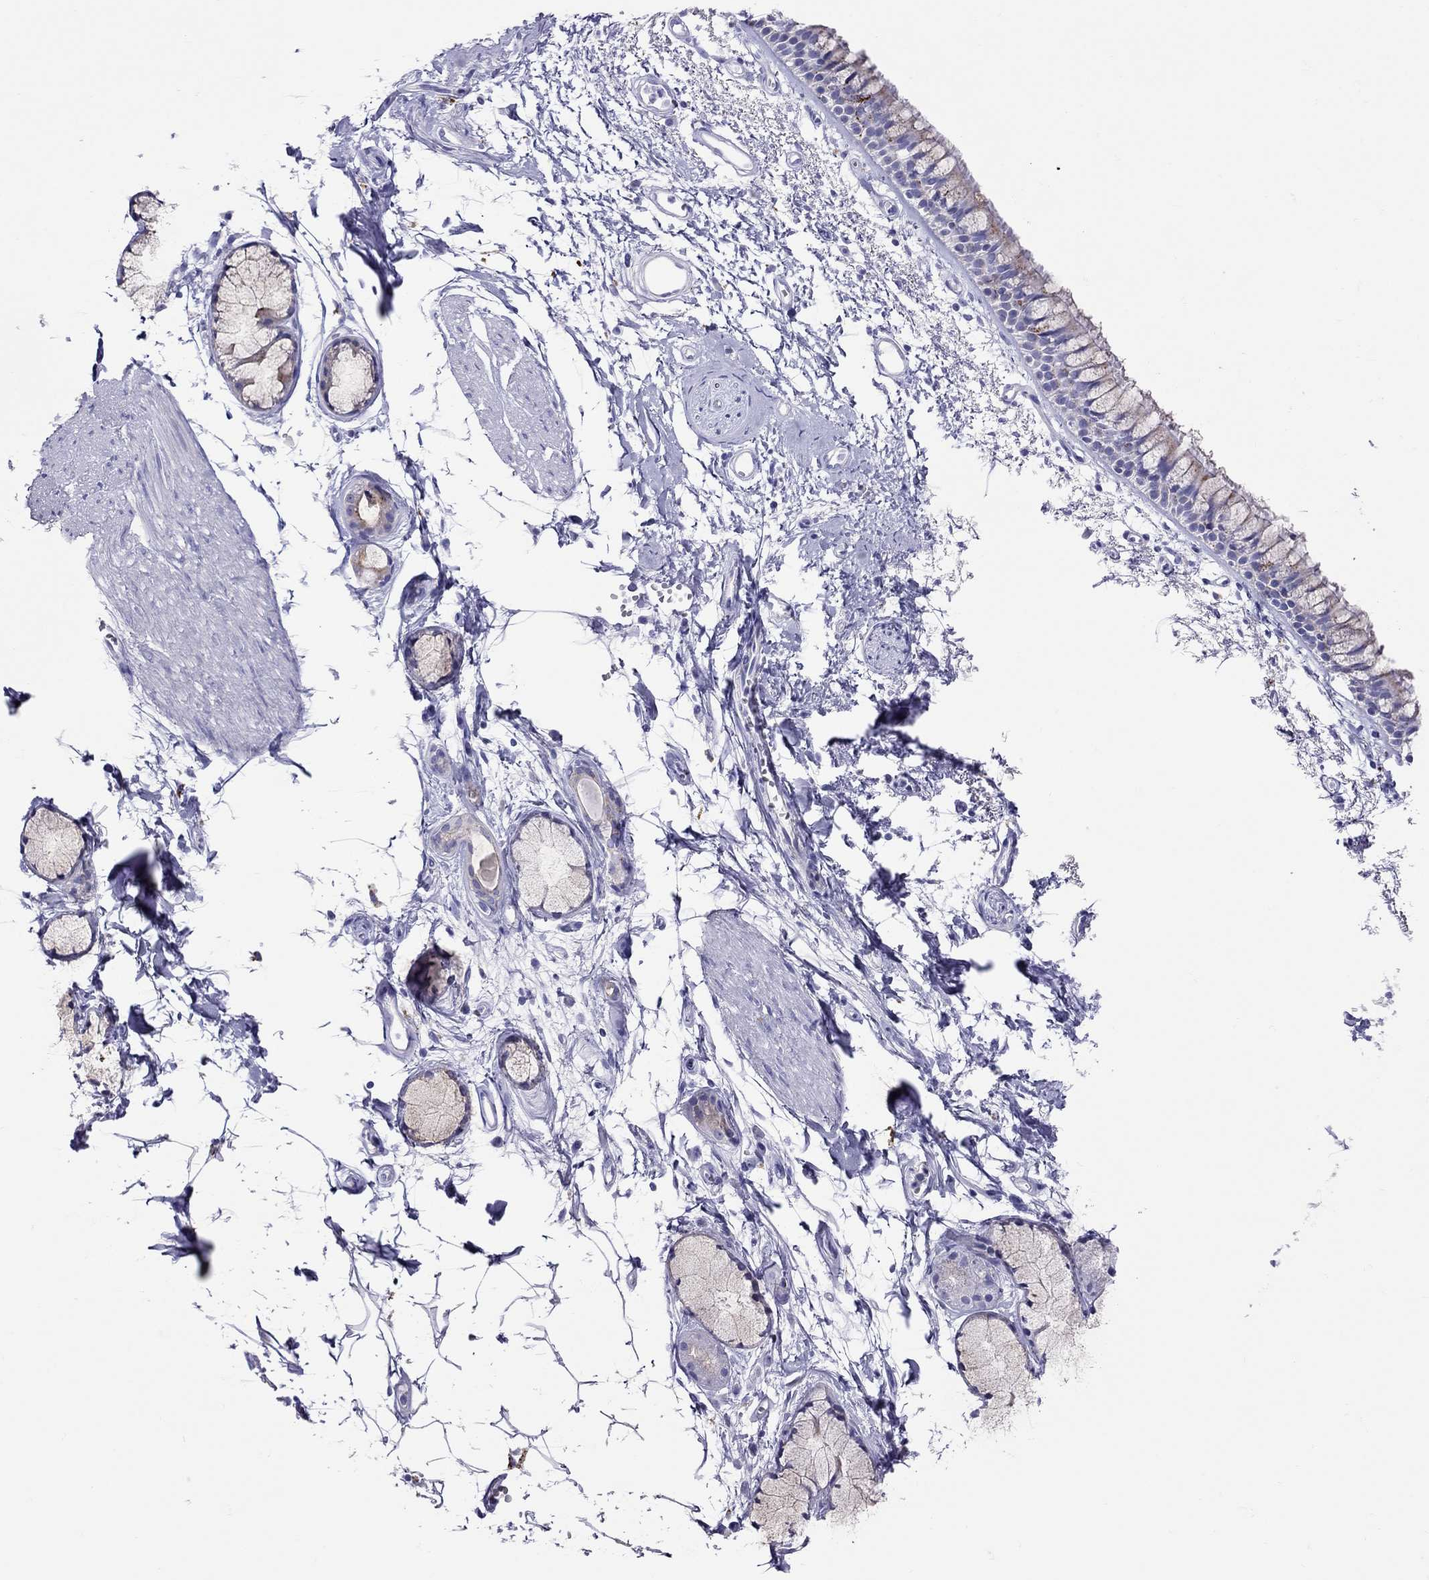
{"staining": {"intensity": "weak", "quantity": "<25%", "location": "cytoplasmic/membranous"}, "tissue": "bronchus", "cell_type": "Respiratory epithelial cells", "image_type": "normal", "snomed": [{"axis": "morphology", "description": "Normal tissue, NOS"}, {"axis": "topography", "description": "Cartilage tissue"}, {"axis": "topography", "description": "Bronchus"}], "caption": "Immunohistochemical staining of normal bronchus demonstrates no significant staining in respiratory epithelial cells. (Stains: DAB immunohistochemistry with hematoxylin counter stain, Microscopy: brightfield microscopy at high magnification).", "gene": "CLPSL2", "patient": {"sex": "male", "age": 66}}